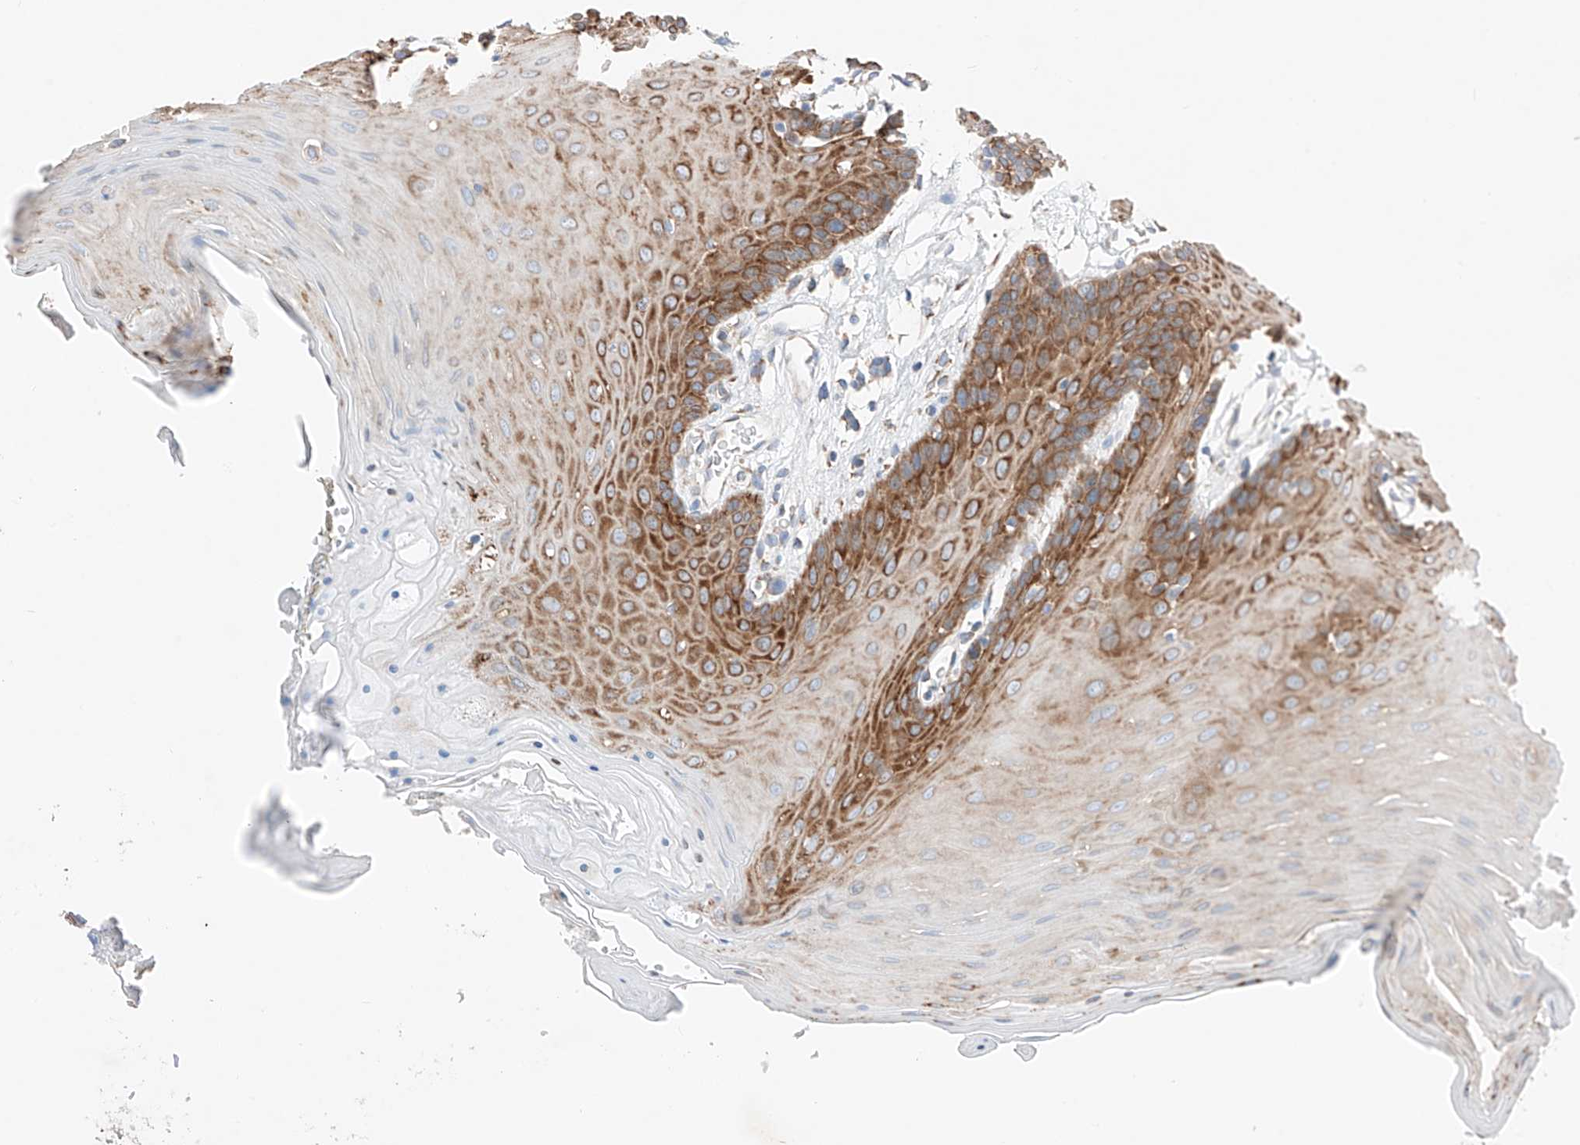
{"staining": {"intensity": "moderate", "quantity": ">75%", "location": "cytoplasmic/membranous"}, "tissue": "oral mucosa", "cell_type": "Squamous epithelial cells", "image_type": "normal", "snomed": [{"axis": "morphology", "description": "Normal tissue, NOS"}, {"axis": "morphology", "description": "Squamous cell carcinoma, NOS"}, {"axis": "topography", "description": "Skeletal muscle"}, {"axis": "topography", "description": "Oral tissue"}, {"axis": "topography", "description": "Salivary gland"}, {"axis": "topography", "description": "Head-Neck"}], "caption": "Immunohistochemical staining of normal oral mucosa displays moderate cytoplasmic/membranous protein positivity in approximately >75% of squamous epithelial cells. The staining was performed using DAB (3,3'-diaminobenzidine) to visualize the protein expression in brown, while the nuclei were stained in blue with hematoxylin (Magnification: 20x).", "gene": "CRELD1", "patient": {"sex": "male", "age": 54}}